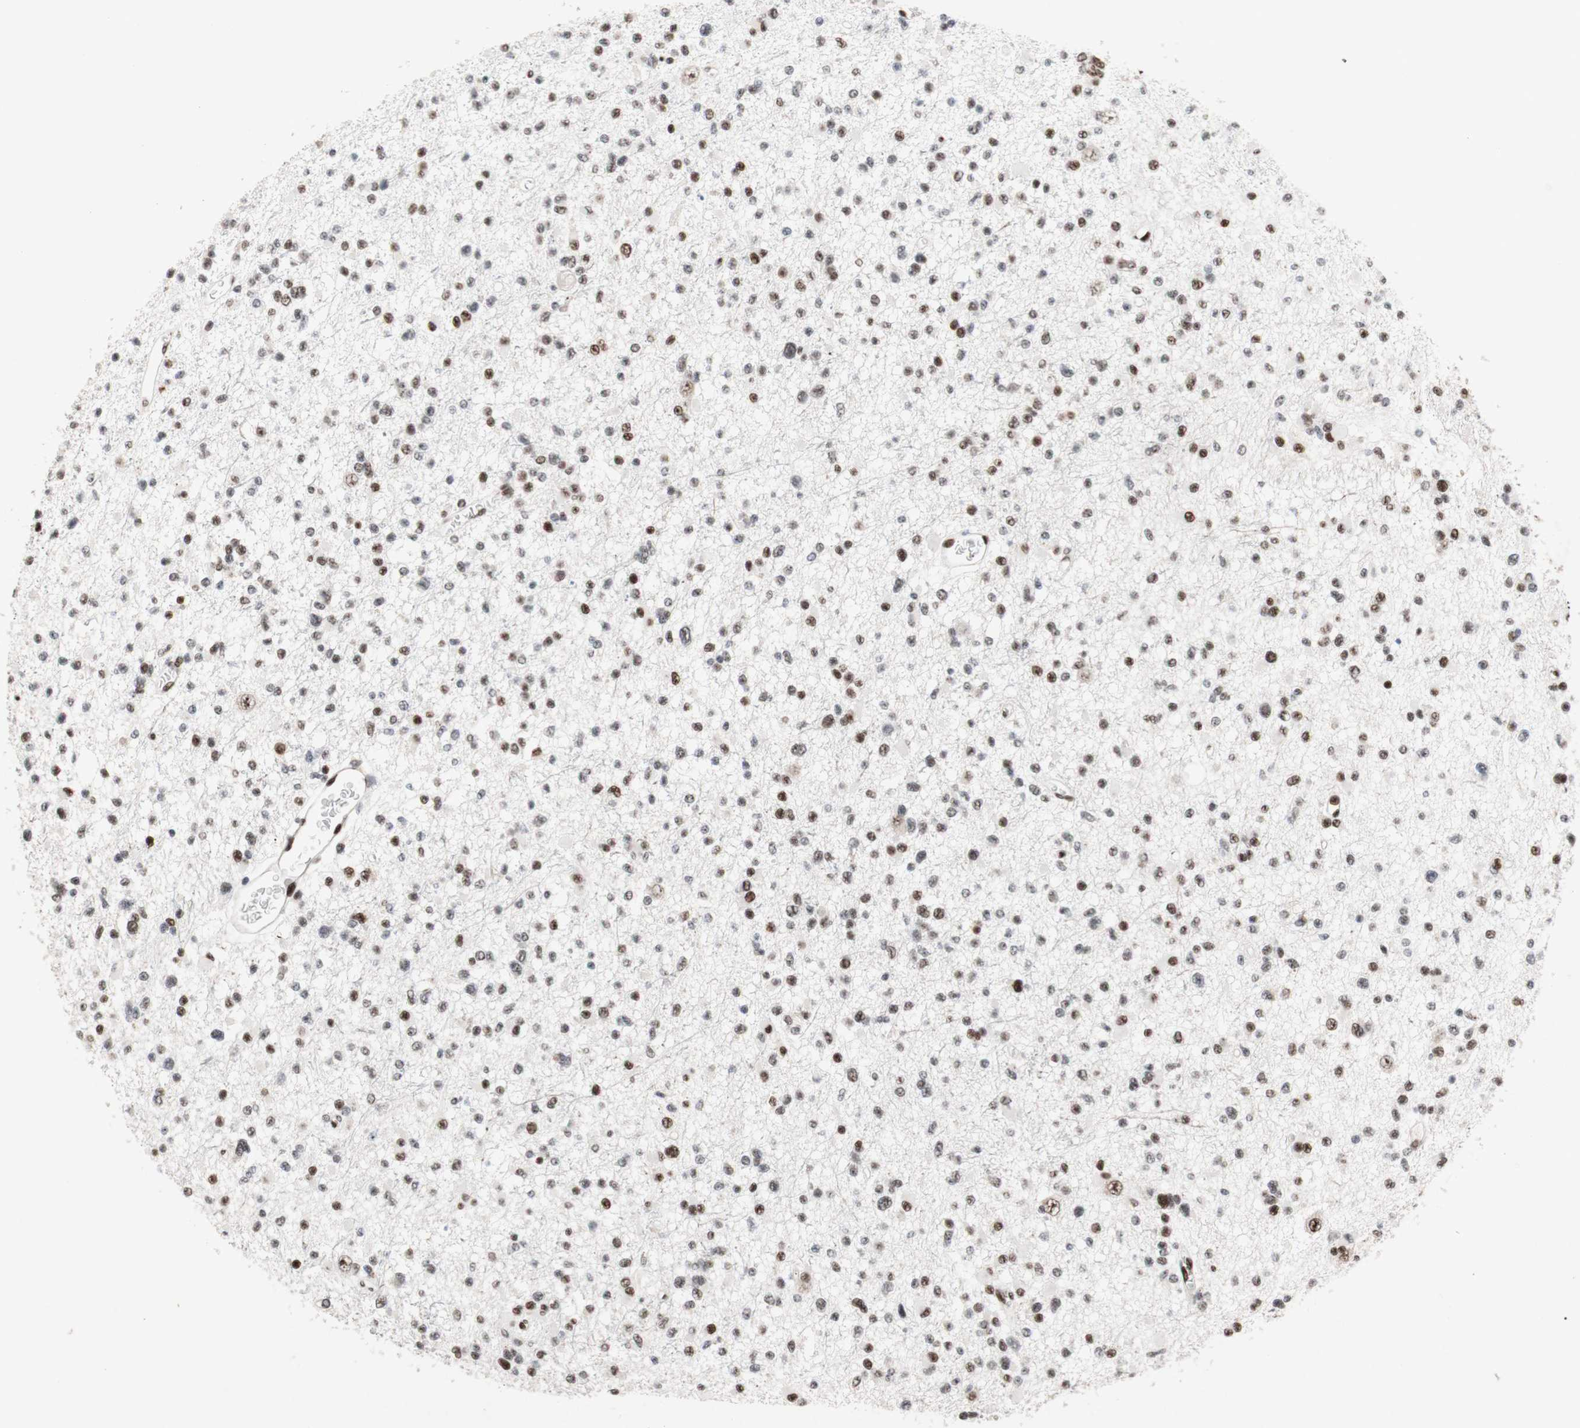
{"staining": {"intensity": "moderate", "quantity": "25%-75%", "location": "nuclear"}, "tissue": "glioma", "cell_type": "Tumor cells", "image_type": "cancer", "snomed": [{"axis": "morphology", "description": "Glioma, malignant, Low grade"}, {"axis": "topography", "description": "Brain"}], "caption": "Malignant glioma (low-grade) stained with immunohistochemistry (IHC) displays moderate nuclear positivity in about 25%-75% of tumor cells. (Stains: DAB in brown, nuclei in blue, Microscopy: brightfield microscopy at high magnification).", "gene": "TLE1", "patient": {"sex": "female", "age": 22}}